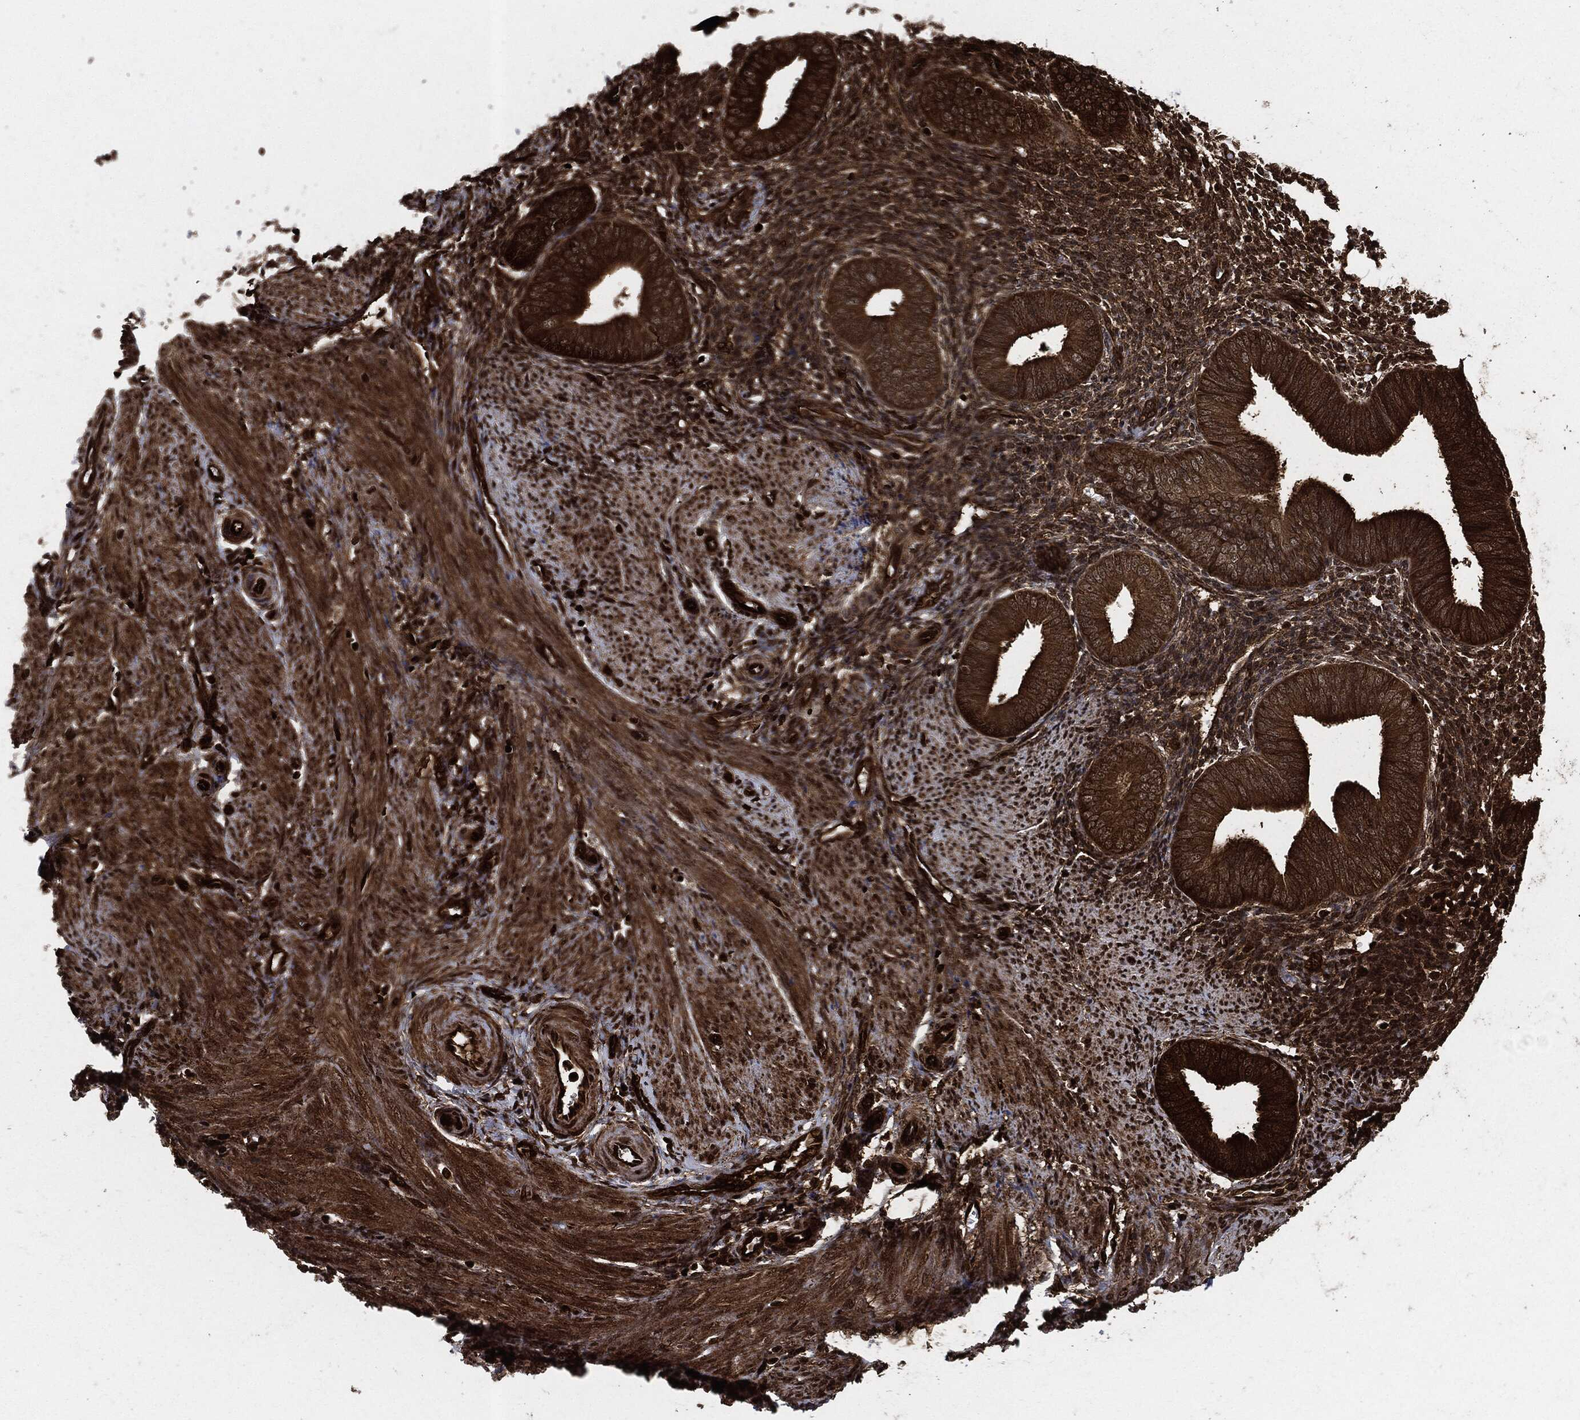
{"staining": {"intensity": "strong", "quantity": ">75%", "location": "cytoplasmic/membranous"}, "tissue": "endometrium", "cell_type": "Cells in endometrial stroma", "image_type": "normal", "snomed": [{"axis": "morphology", "description": "Normal tissue, NOS"}, {"axis": "topography", "description": "Endometrium"}], "caption": "Protein analysis of normal endometrium shows strong cytoplasmic/membranous expression in about >75% of cells in endometrial stroma. (brown staining indicates protein expression, while blue staining denotes nuclei).", "gene": "YWHAB", "patient": {"sex": "female", "age": 39}}